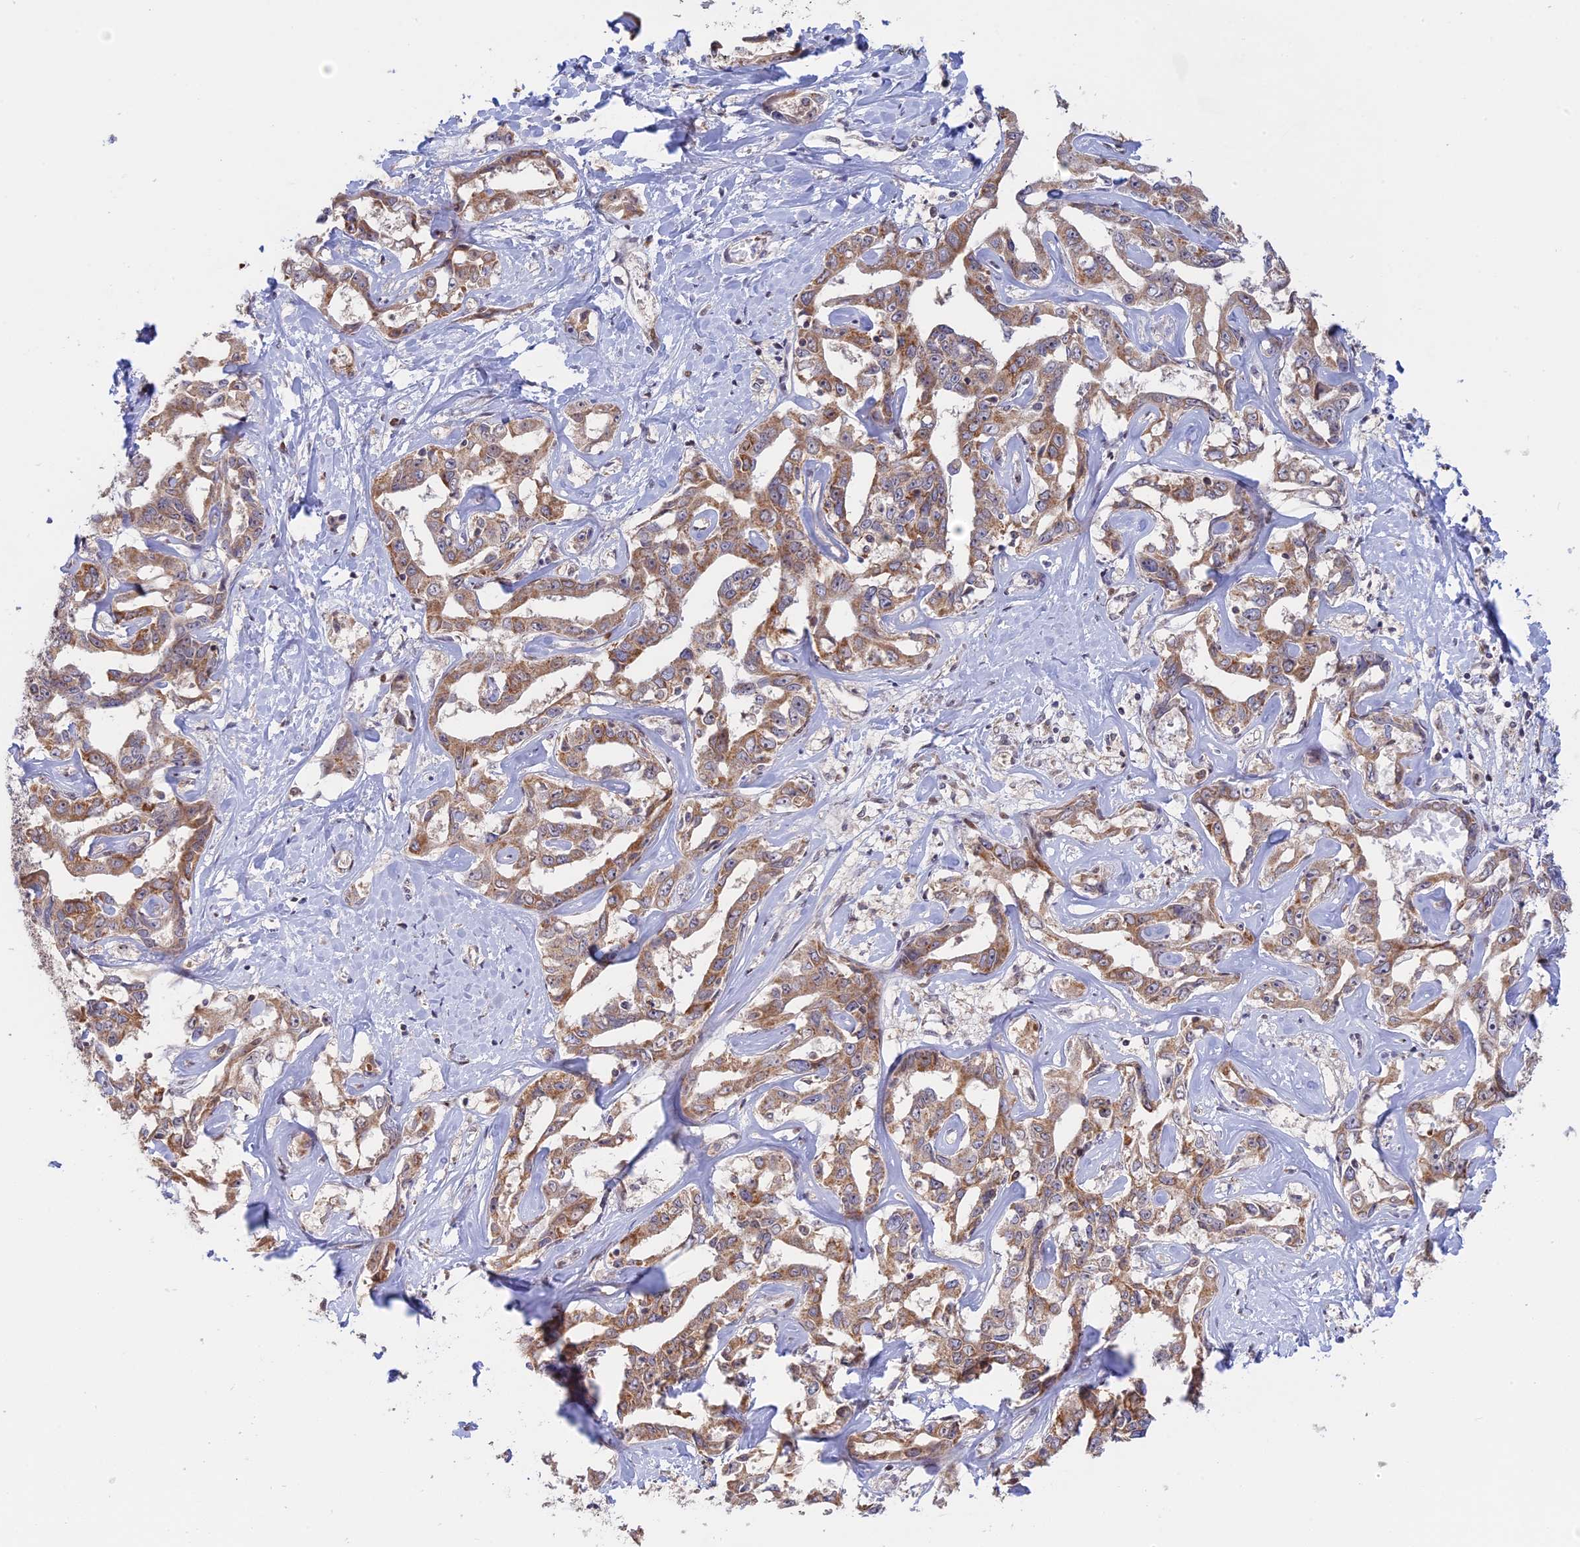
{"staining": {"intensity": "moderate", "quantity": ">75%", "location": "cytoplasmic/membranous"}, "tissue": "liver cancer", "cell_type": "Tumor cells", "image_type": "cancer", "snomed": [{"axis": "morphology", "description": "Cholangiocarcinoma"}, {"axis": "topography", "description": "Liver"}], "caption": "DAB (3,3'-diaminobenzidine) immunohistochemical staining of cholangiocarcinoma (liver) reveals moderate cytoplasmic/membranous protein positivity in about >75% of tumor cells.", "gene": "GSKIP", "patient": {"sex": "male", "age": 59}}